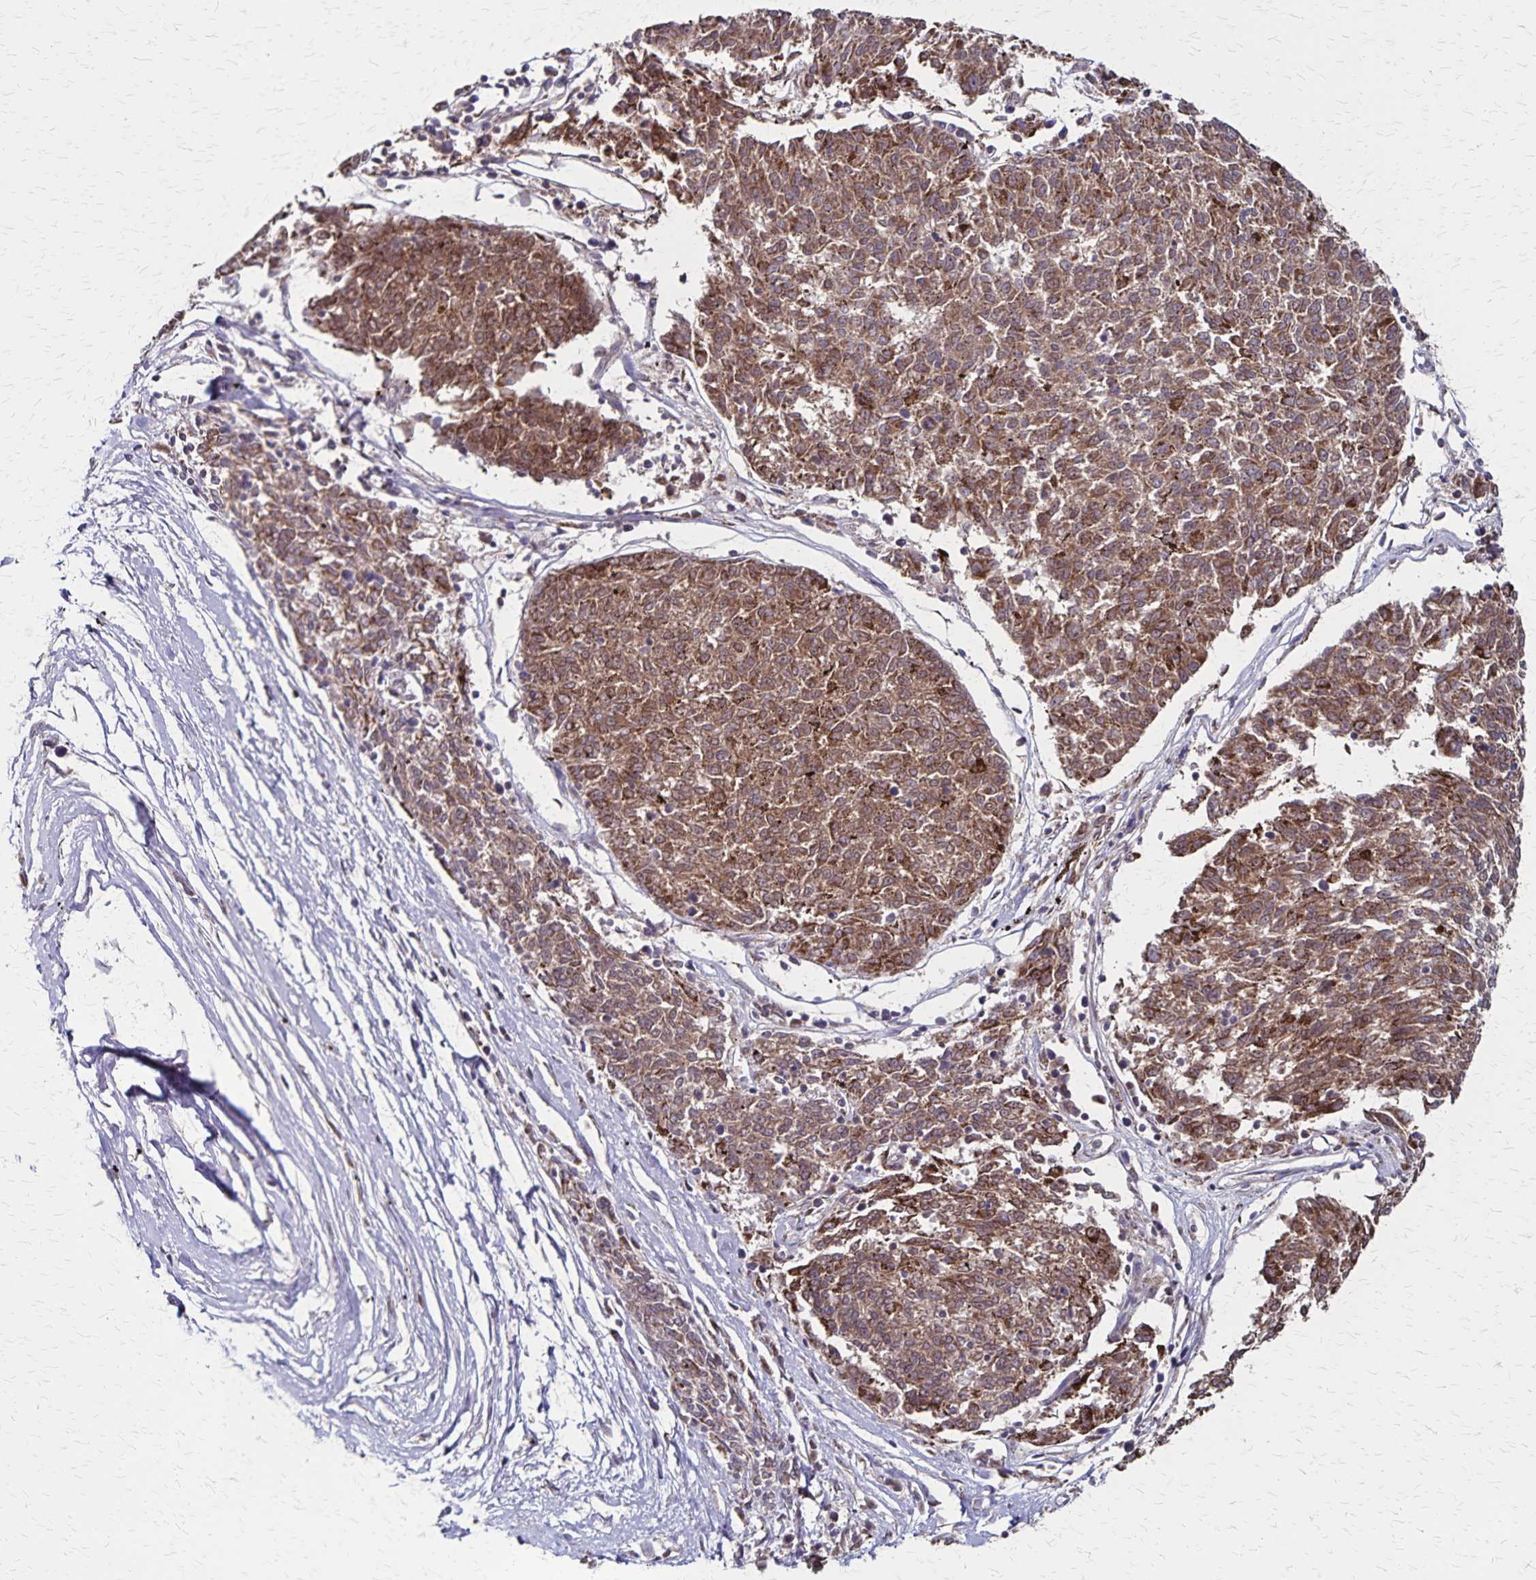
{"staining": {"intensity": "moderate", "quantity": ">75%", "location": "cytoplasmic/membranous"}, "tissue": "melanoma", "cell_type": "Tumor cells", "image_type": "cancer", "snomed": [{"axis": "morphology", "description": "Malignant melanoma, NOS"}, {"axis": "topography", "description": "Skin"}], "caption": "Brown immunohistochemical staining in melanoma demonstrates moderate cytoplasmic/membranous expression in about >75% of tumor cells. (DAB IHC with brightfield microscopy, high magnification).", "gene": "NFS1", "patient": {"sex": "female", "age": 72}}